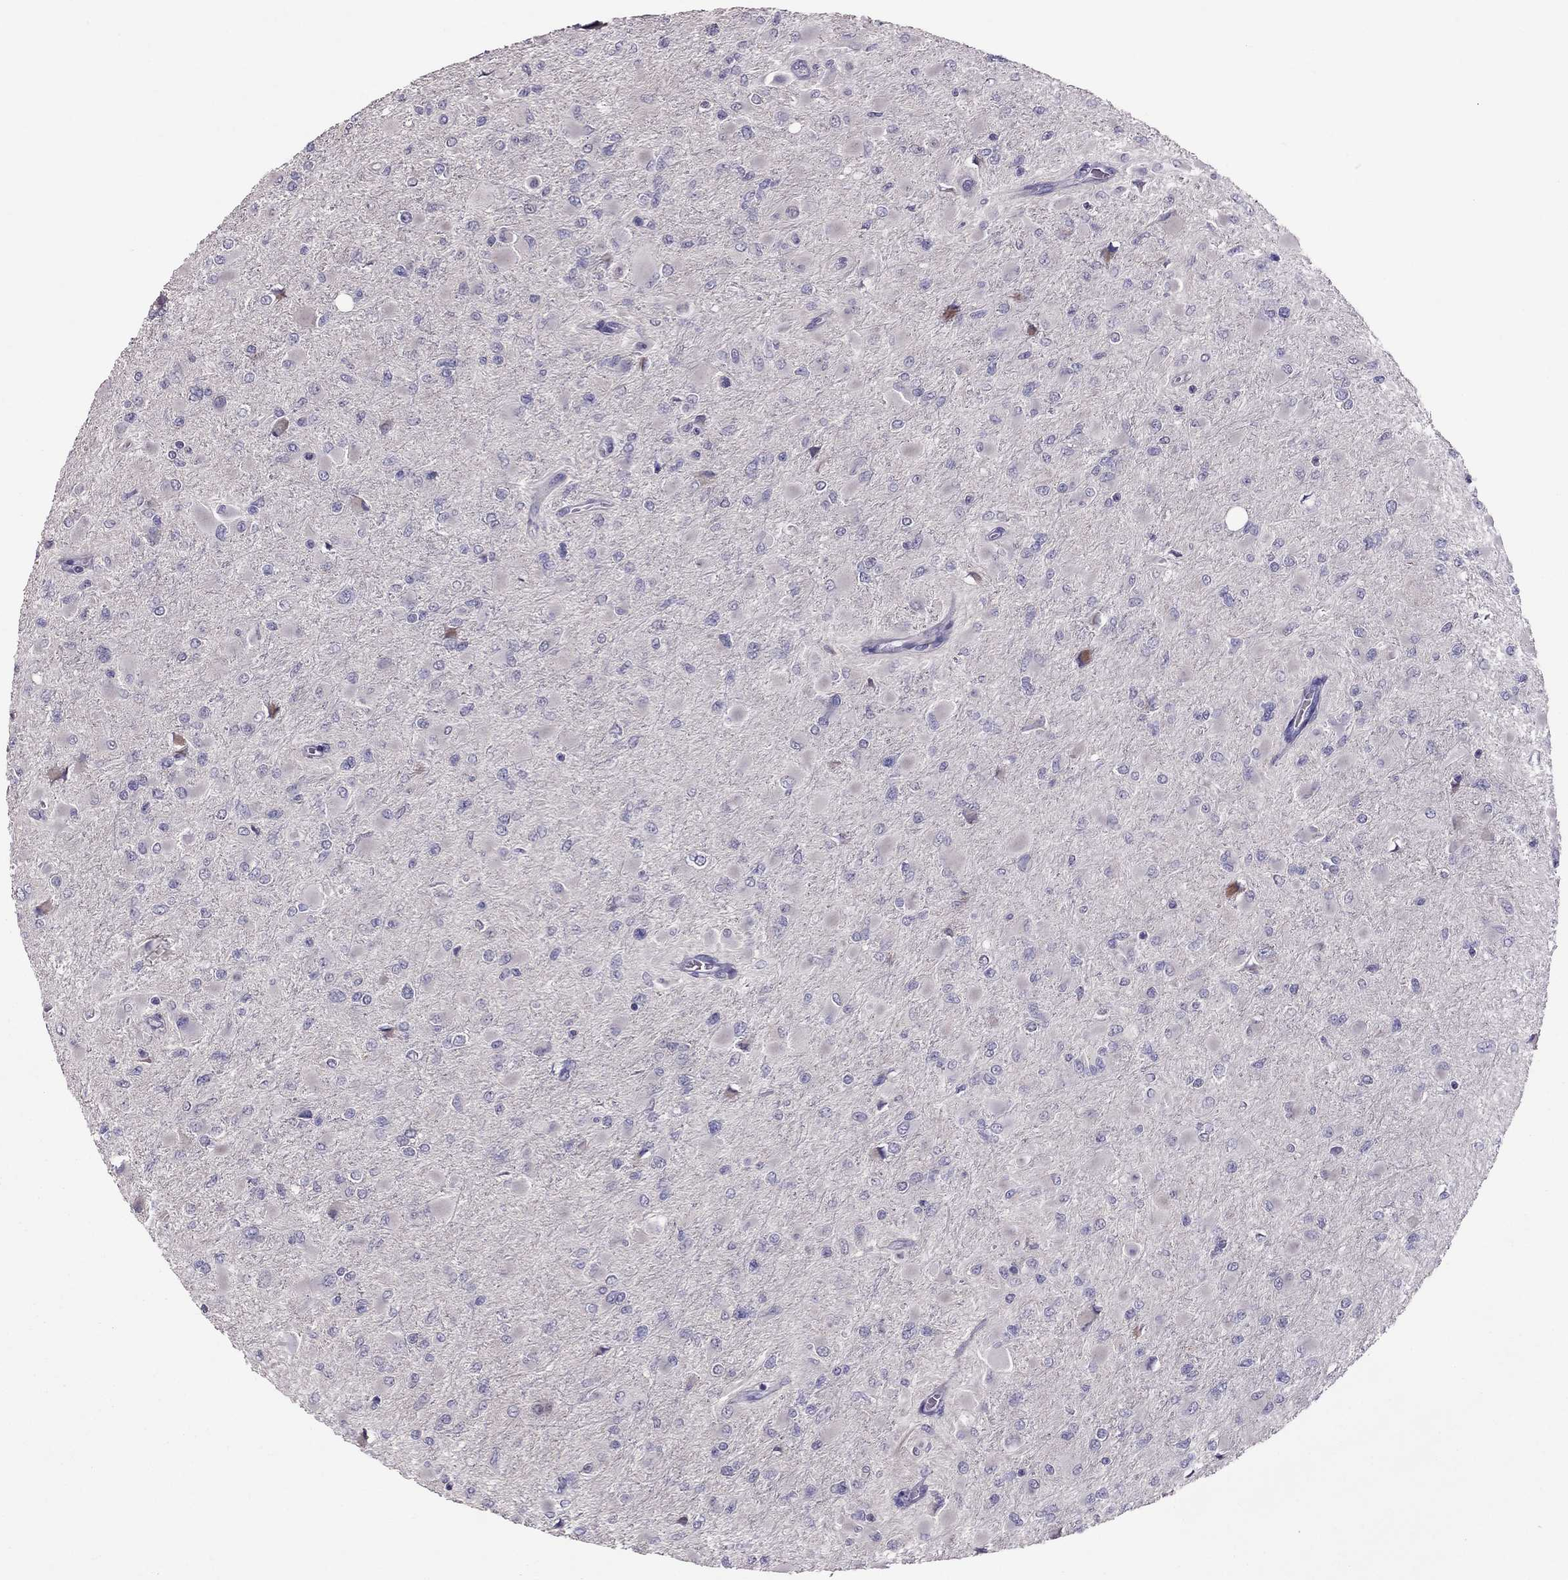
{"staining": {"intensity": "negative", "quantity": "none", "location": "none"}, "tissue": "glioma", "cell_type": "Tumor cells", "image_type": "cancer", "snomed": [{"axis": "morphology", "description": "Glioma, malignant, High grade"}, {"axis": "topography", "description": "Cerebral cortex"}], "caption": "DAB (3,3'-diaminobenzidine) immunohistochemical staining of human malignant high-grade glioma exhibits no significant staining in tumor cells.", "gene": "LRRC46", "patient": {"sex": "female", "age": 36}}